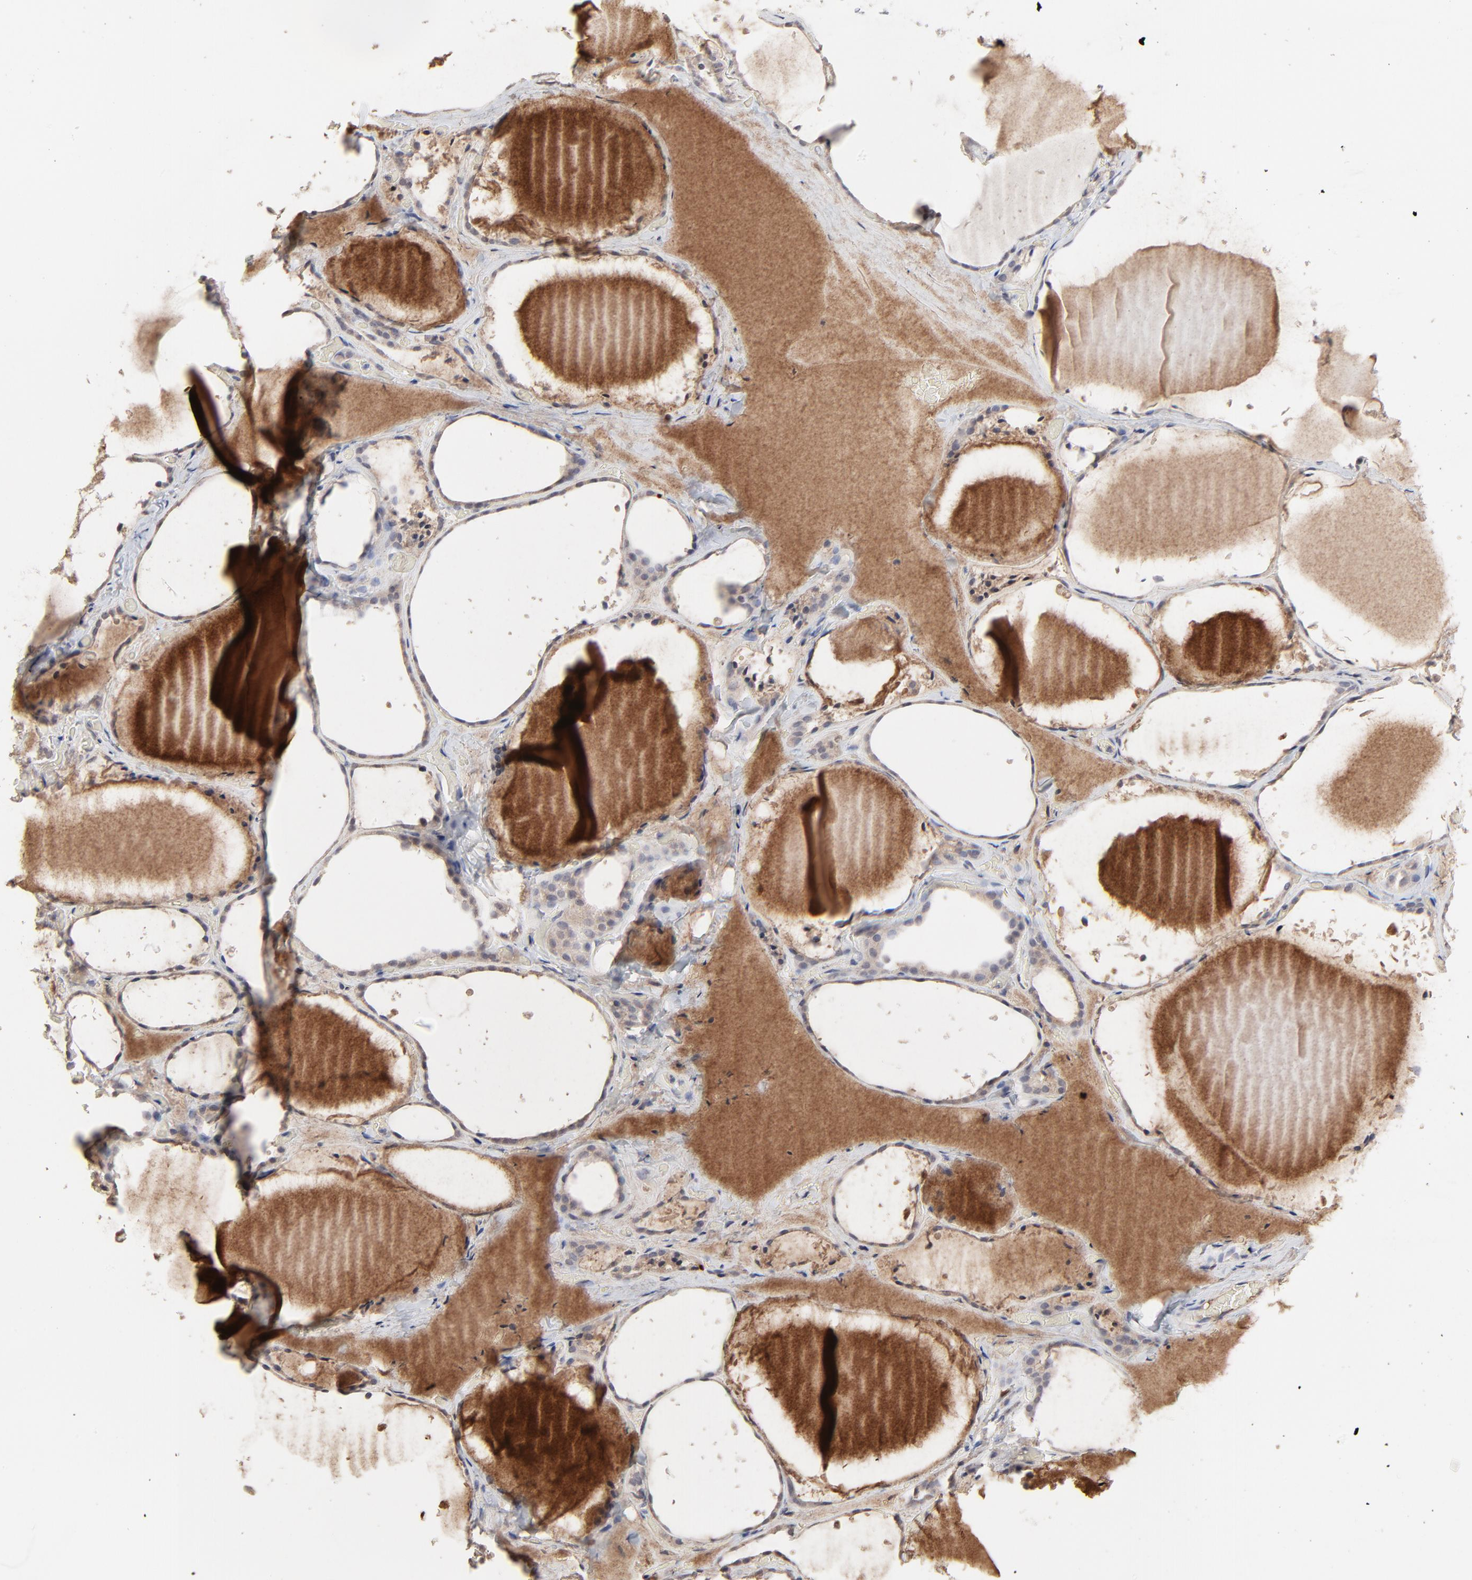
{"staining": {"intensity": "weak", "quantity": ">75%", "location": "cytoplasmic/membranous"}, "tissue": "thyroid gland", "cell_type": "Glandular cells", "image_type": "normal", "snomed": [{"axis": "morphology", "description": "Normal tissue, NOS"}, {"axis": "topography", "description": "Thyroid gland"}], "caption": "IHC staining of normal thyroid gland, which exhibits low levels of weak cytoplasmic/membranous positivity in approximately >75% of glandular cells indicating weak cytoplasmic/membranous protein expression. The staining was performed using DAB (3,3'-diaminobenzidine) (brown) for protein detection and nuclei were counterstained in hematoxylin (blue).", "gene": "VPREB3", "patient": {"sex": "female", "age": 22}}